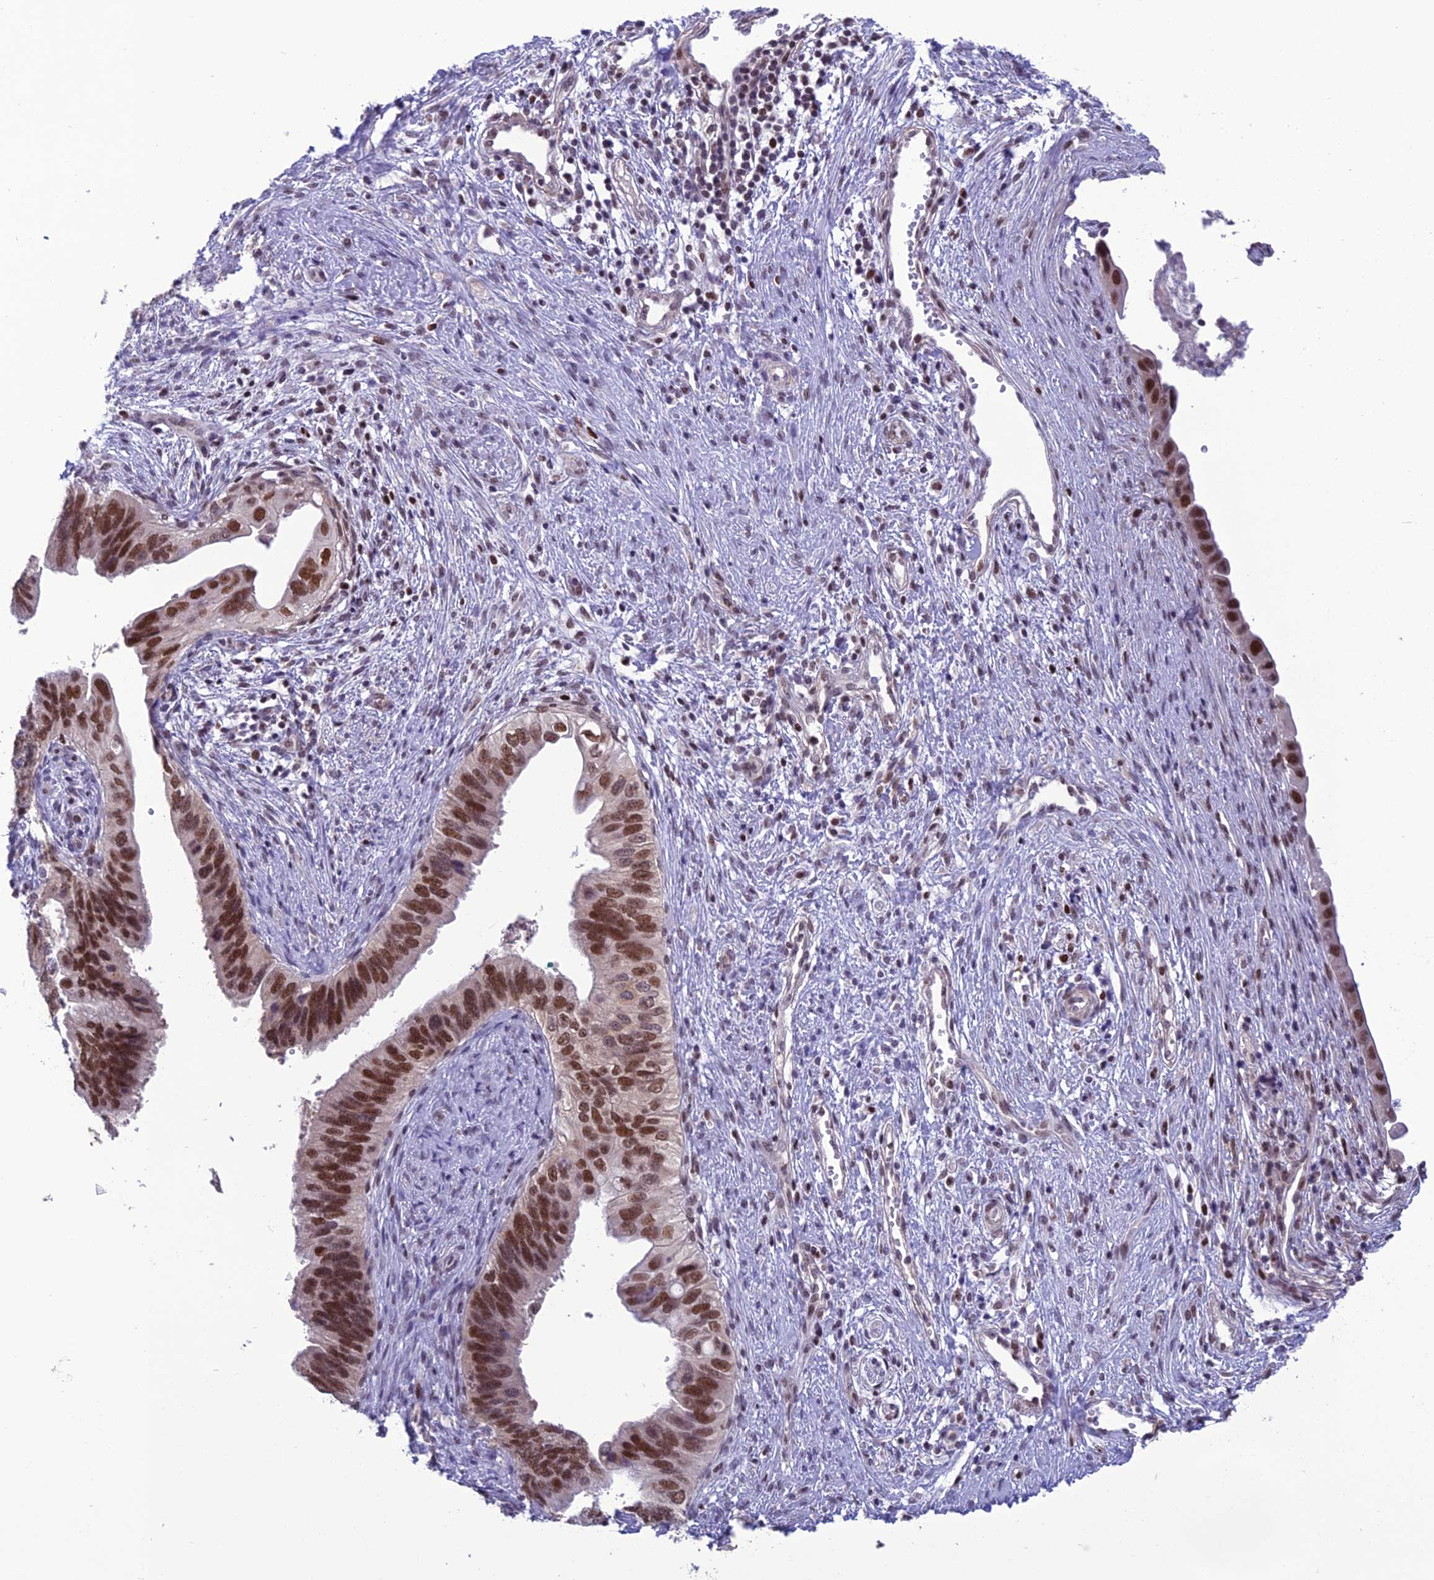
{"staining": {"intensity": "strong", "quantity": ">75%", "location": "nuclear"}, "tissue": "cervical cancer", "cell_type": "Tumor cells", "image_type": "cancer", "snomed": [{"axis": "morphology", "description": "Adenocarcinoma, NOS"}, {"axis": "topography", "description": "Cervix"}], "caption": "About >75% of tumor cells in human adenocarcinoma (cervical) reveal strong nuclear protein staining as visualized by brown immunohistochemical staining.", "gene": "MIS12", "patient": {"sex": "female", "age": 42}}